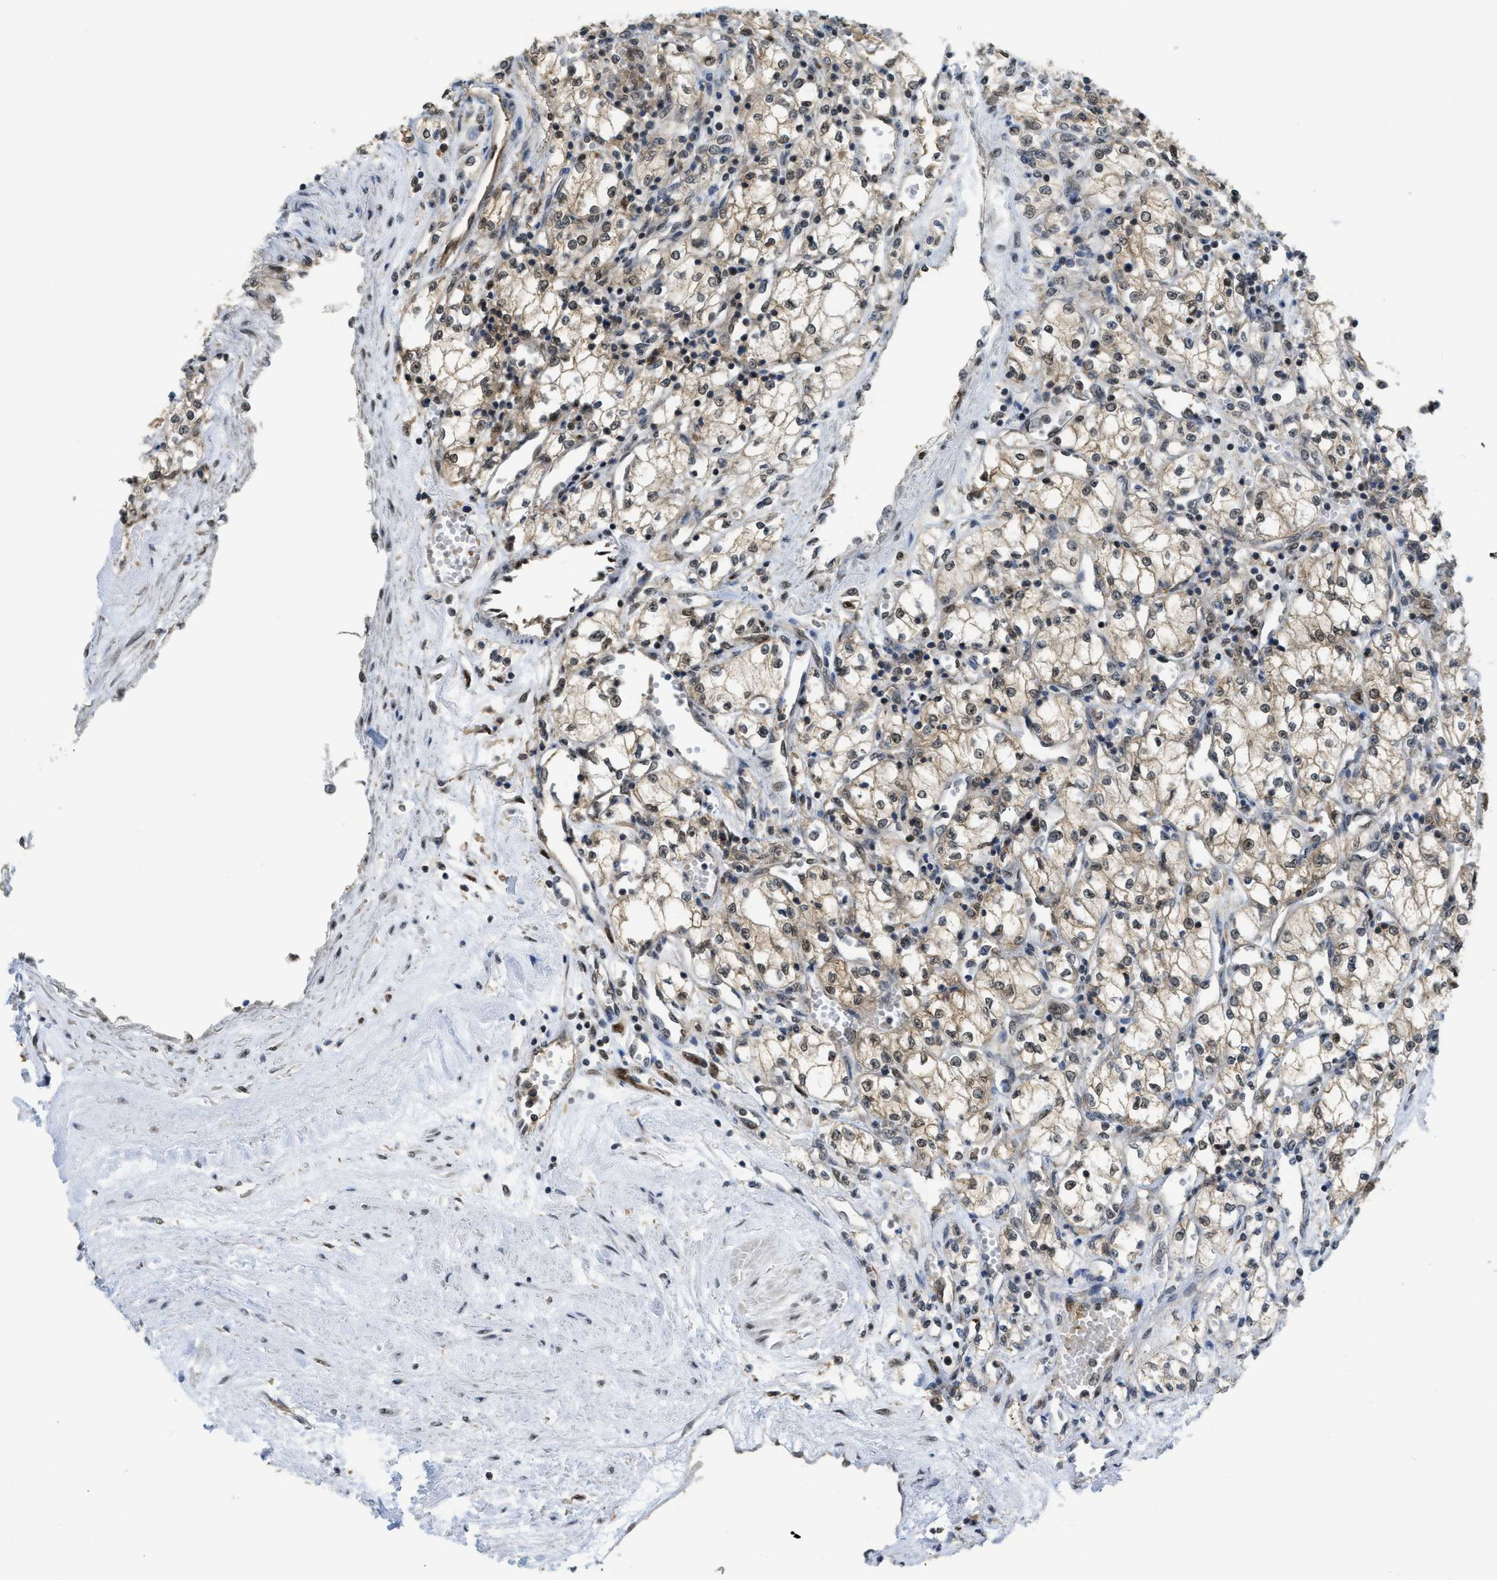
{"staining": {"intensity": "moderate", "quantity": ">75%", "location": "cytoplasmic/membranous,nuclear"}, "tissue": "renal cancer", "cell_type": "Tumor cells", "image_type": "cancer", "snomed": [{"axis": "morphology", "description": "Adenocarcinoma, NOS"}, {"axis": "topography", "description": "Kidney"}], "caption": "Renal cancer stained with DAB immunohistochemistry reveals medium levels of moderate cytoplasmic/membranous and nuclear staining in approximately >75% of tumor cells.", "gene": "PSMC5", "patient": {"sex": "male", "age": 59}}